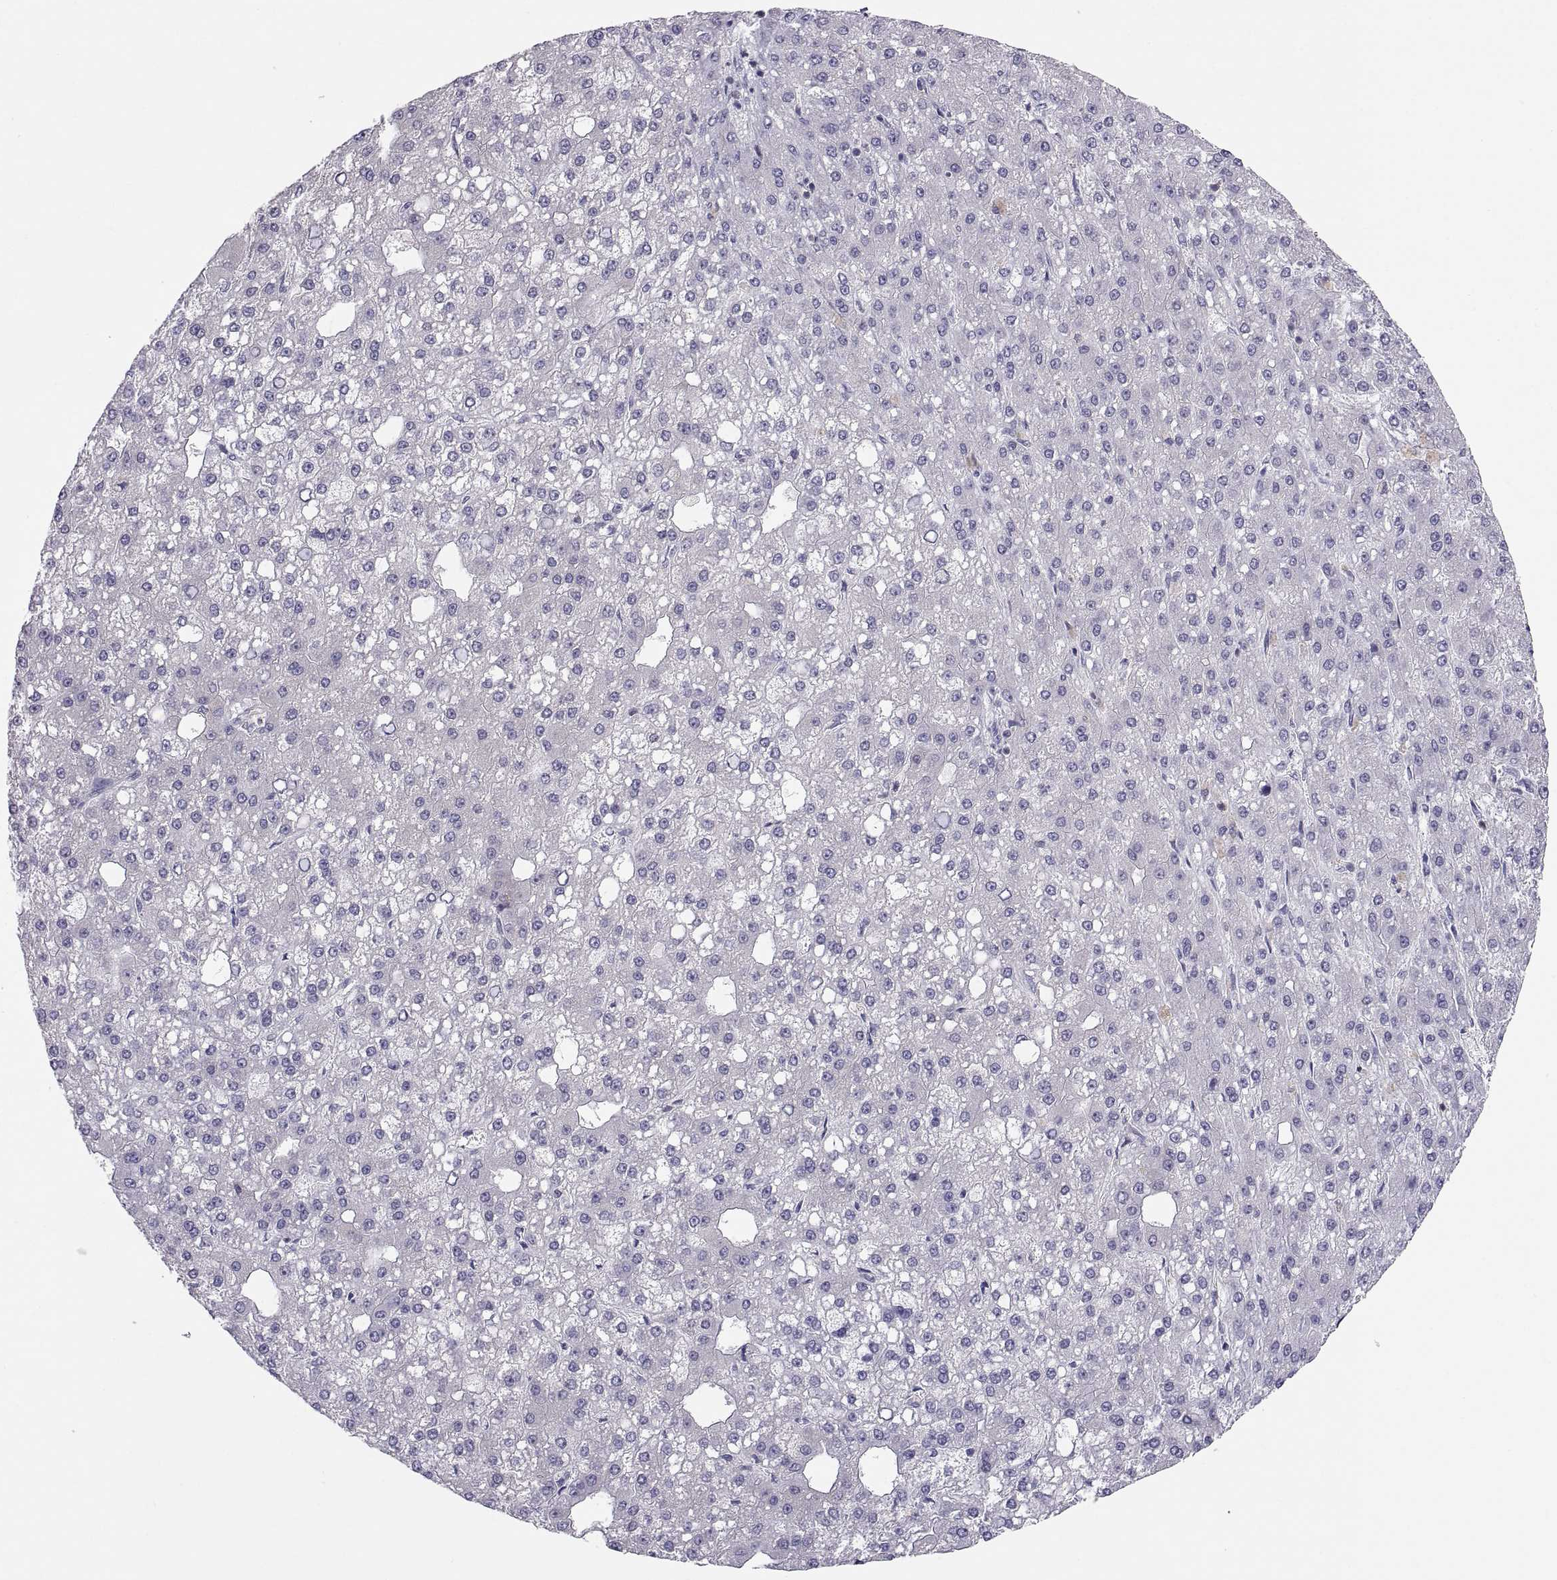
{"staining": {"intensity": "negative", "quantity": "none", "location": "none"}, "tissue": "liver cancer", "cell_type": "Tumor cells", "image_type": "cancer", "snomed": [{"axis": "morphology", "description": "Carcinoma, Hepatocellular, NOS"}, {"axis": "topography", "description": "Liver"}], "caption": "Human liver hepatocellular carcinoma stained for a protein using immunohistochemistry reveals no staining in tumor cells.", "gene": "ERO1A", "patient": {"sex": "male", "age": 67}}